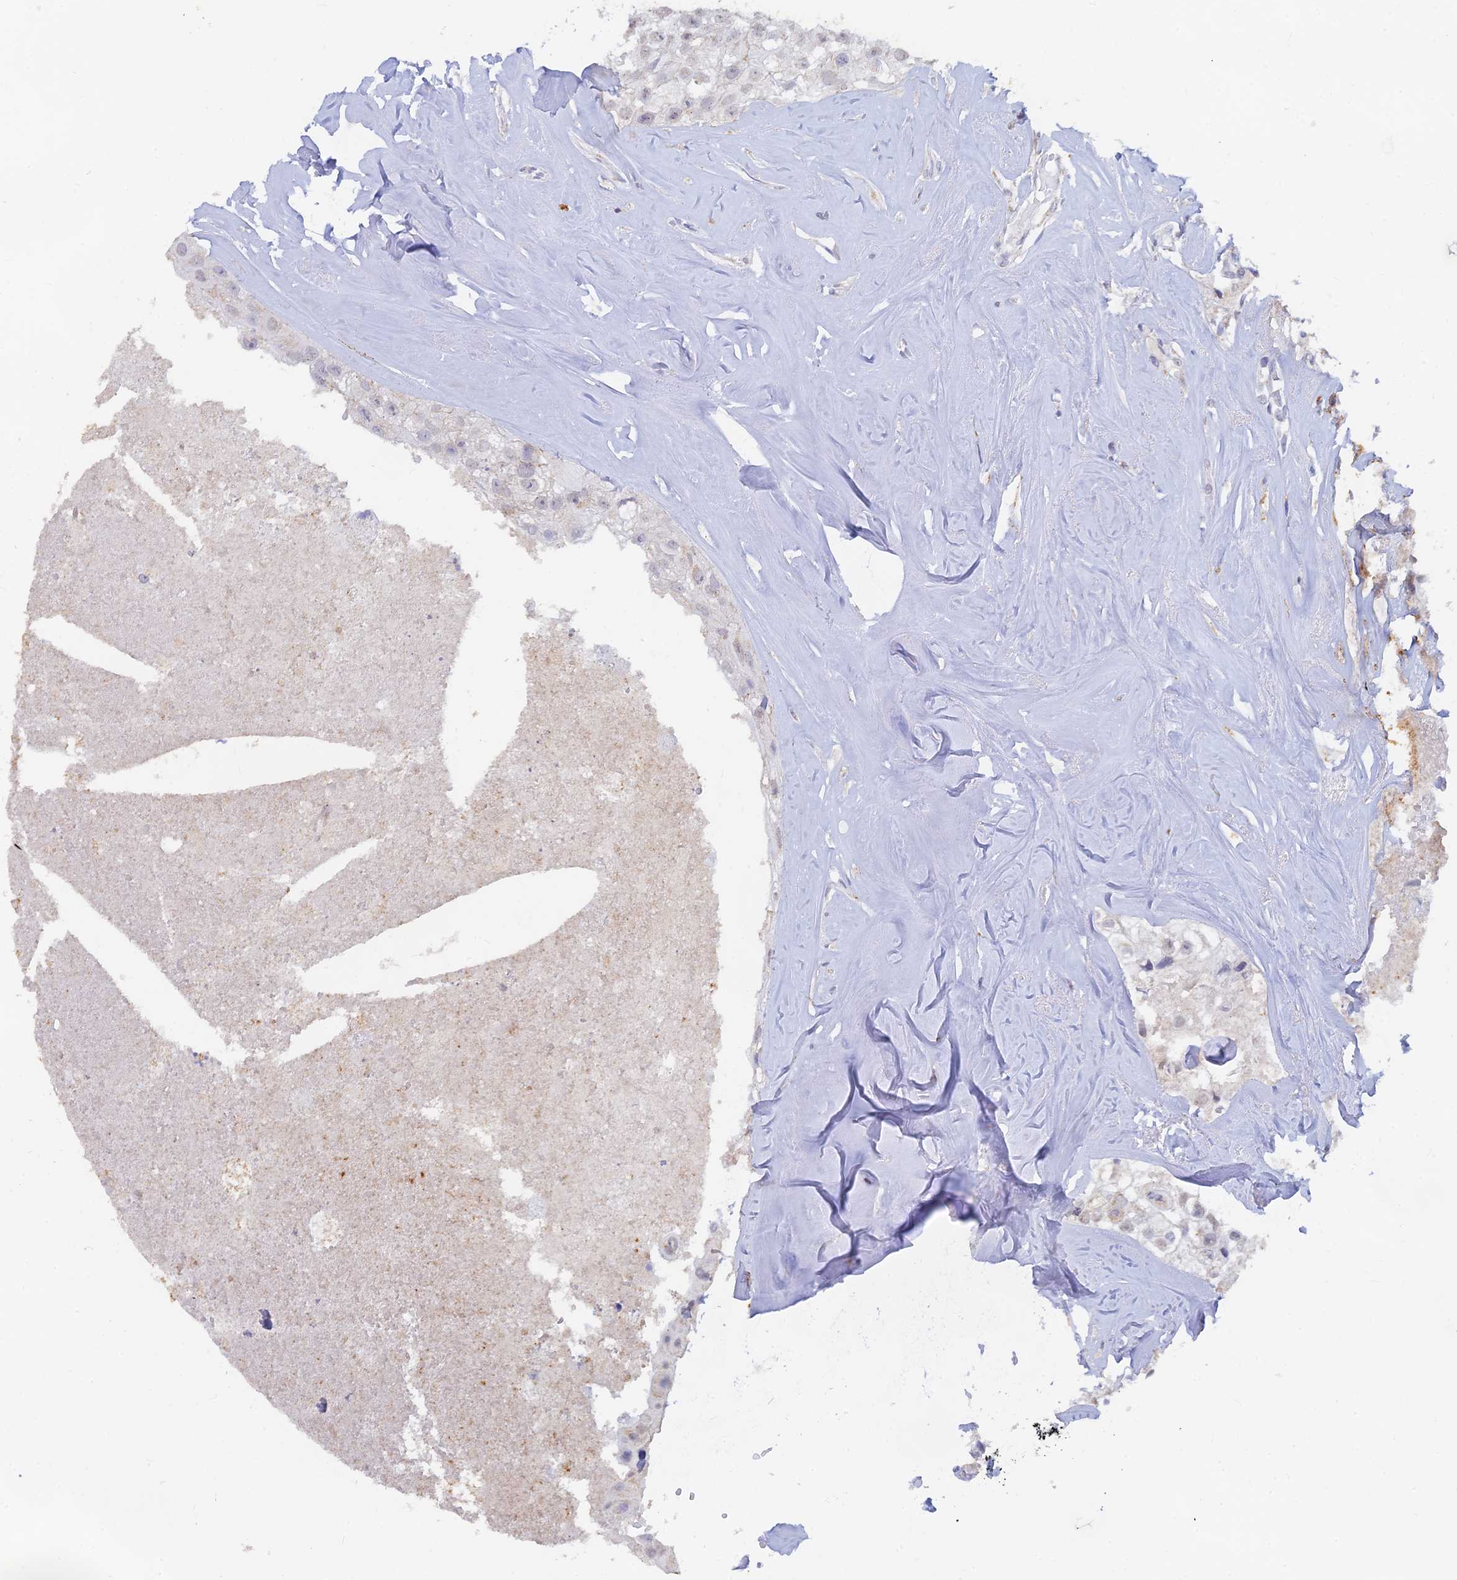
{"staining": {"intensity": "negative", "quantity": "none", "location": "none"}, "tissue": "head and neck cancer", "cell_type": "Tumor cells", "image_type": "cancer", "snomed": [{"axis": "morphology", "description": "Adenocarcinoma, NOS"}, {"axis": "morphology", "description": "Adenocarcinoma, metastatic, NOS"}, {"axis": "topography", "description": "Head-Neck"}], "caption": "The micrograph displays no significant expression in tumor cells of head and neck cancer (metastatic adenocarcinoma).", "gene": "LRIF1", "patient": {"sex": "male", "age": 75}}